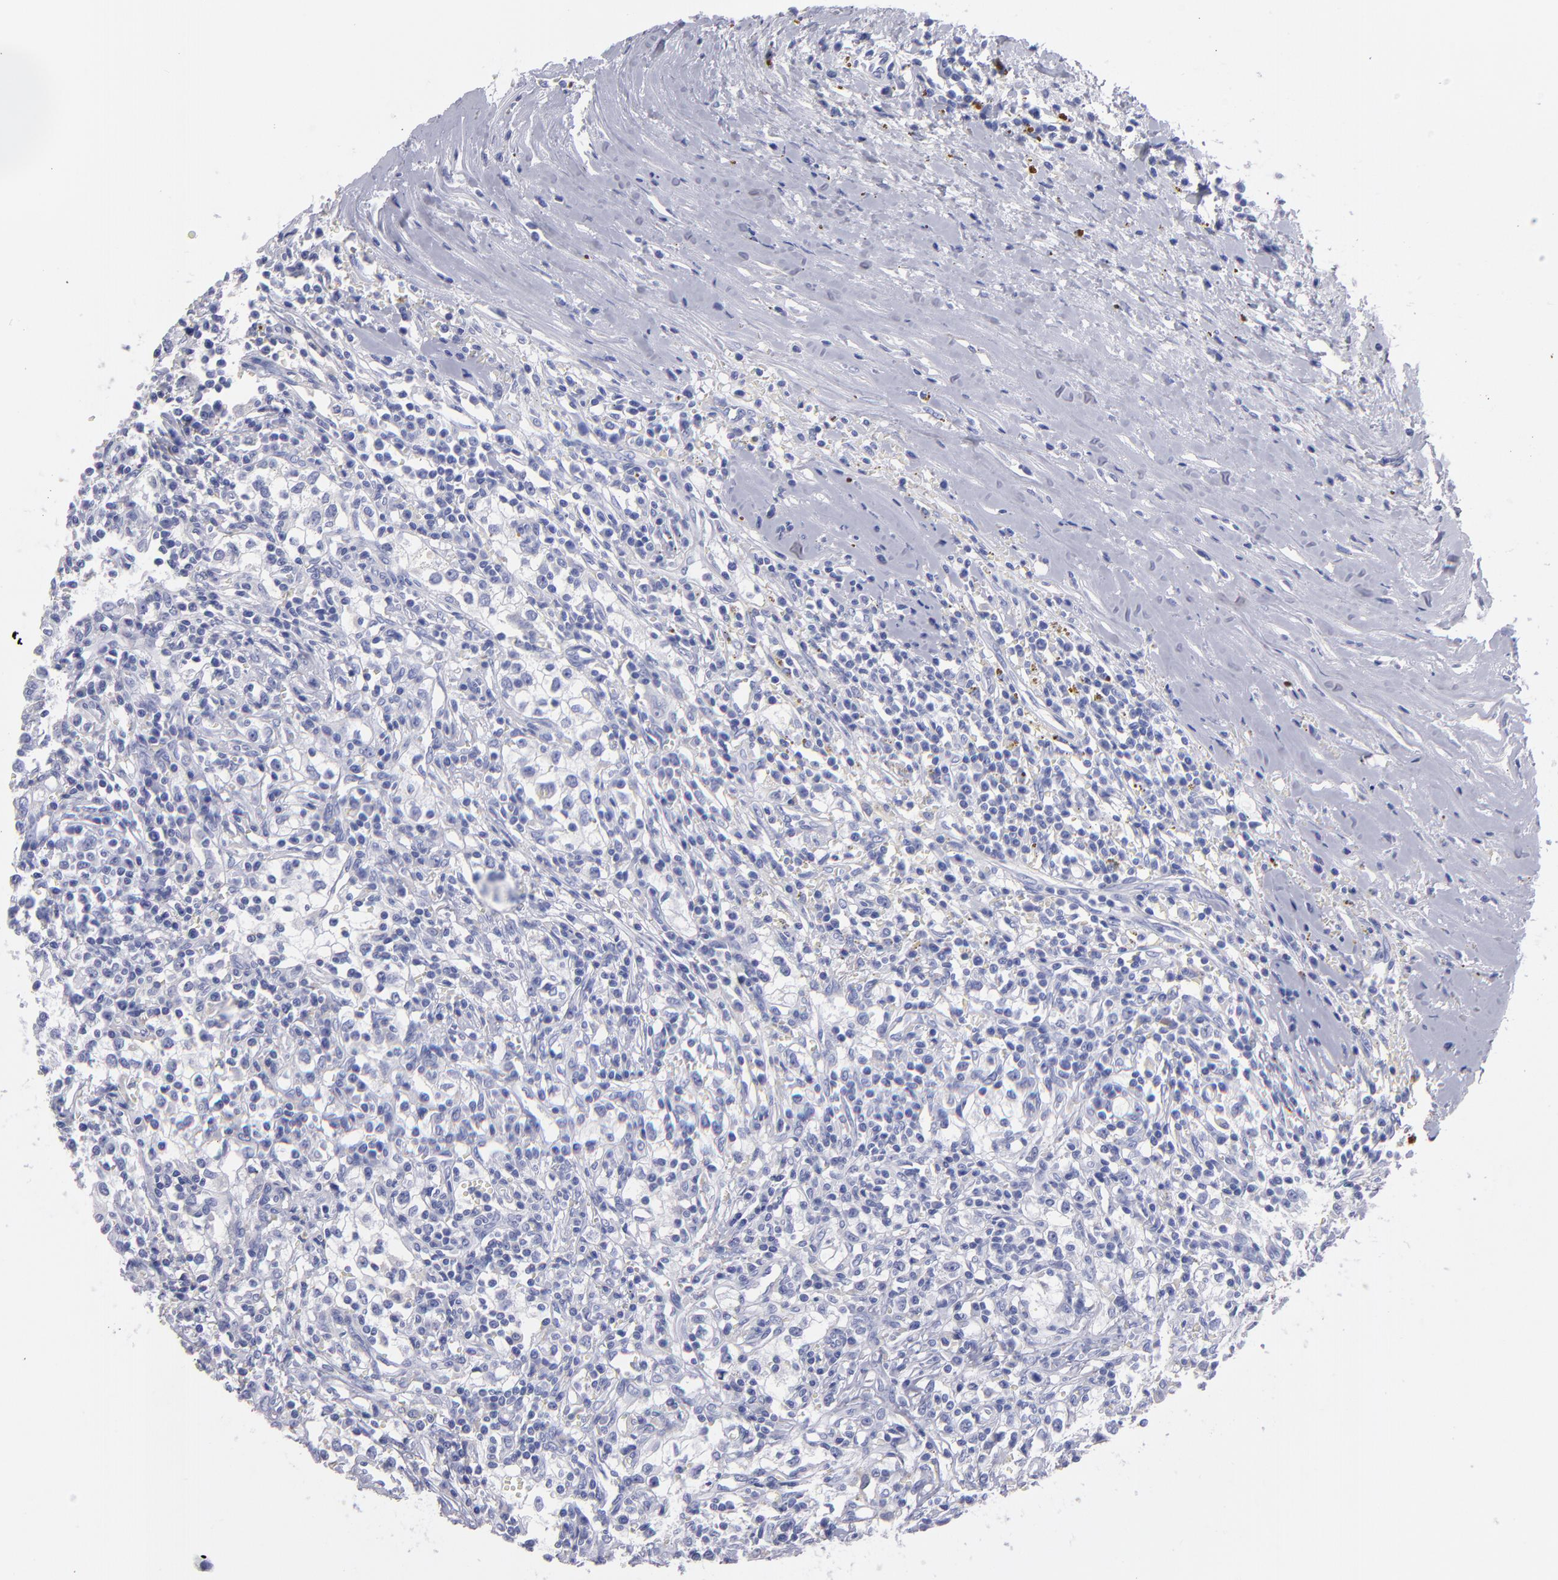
{"staining": {"intensity": "negative", "quantity": "none", "location": "none"}, "tissue": "renal cancer", "cell_type": "Tumor cells", "image_type": "cancer", "snomed": [{"axis": "morphology", "description": "Adenocarcinoma, NOS"}, {"axis": "topography", "description": "Kidney"}], "caption": "Immunohistochemical staining of human renal adenocarcinoma shows no significant staining in tumor cells.", "gene": "MB", "patient": {"sex": "male", "age": 82}}